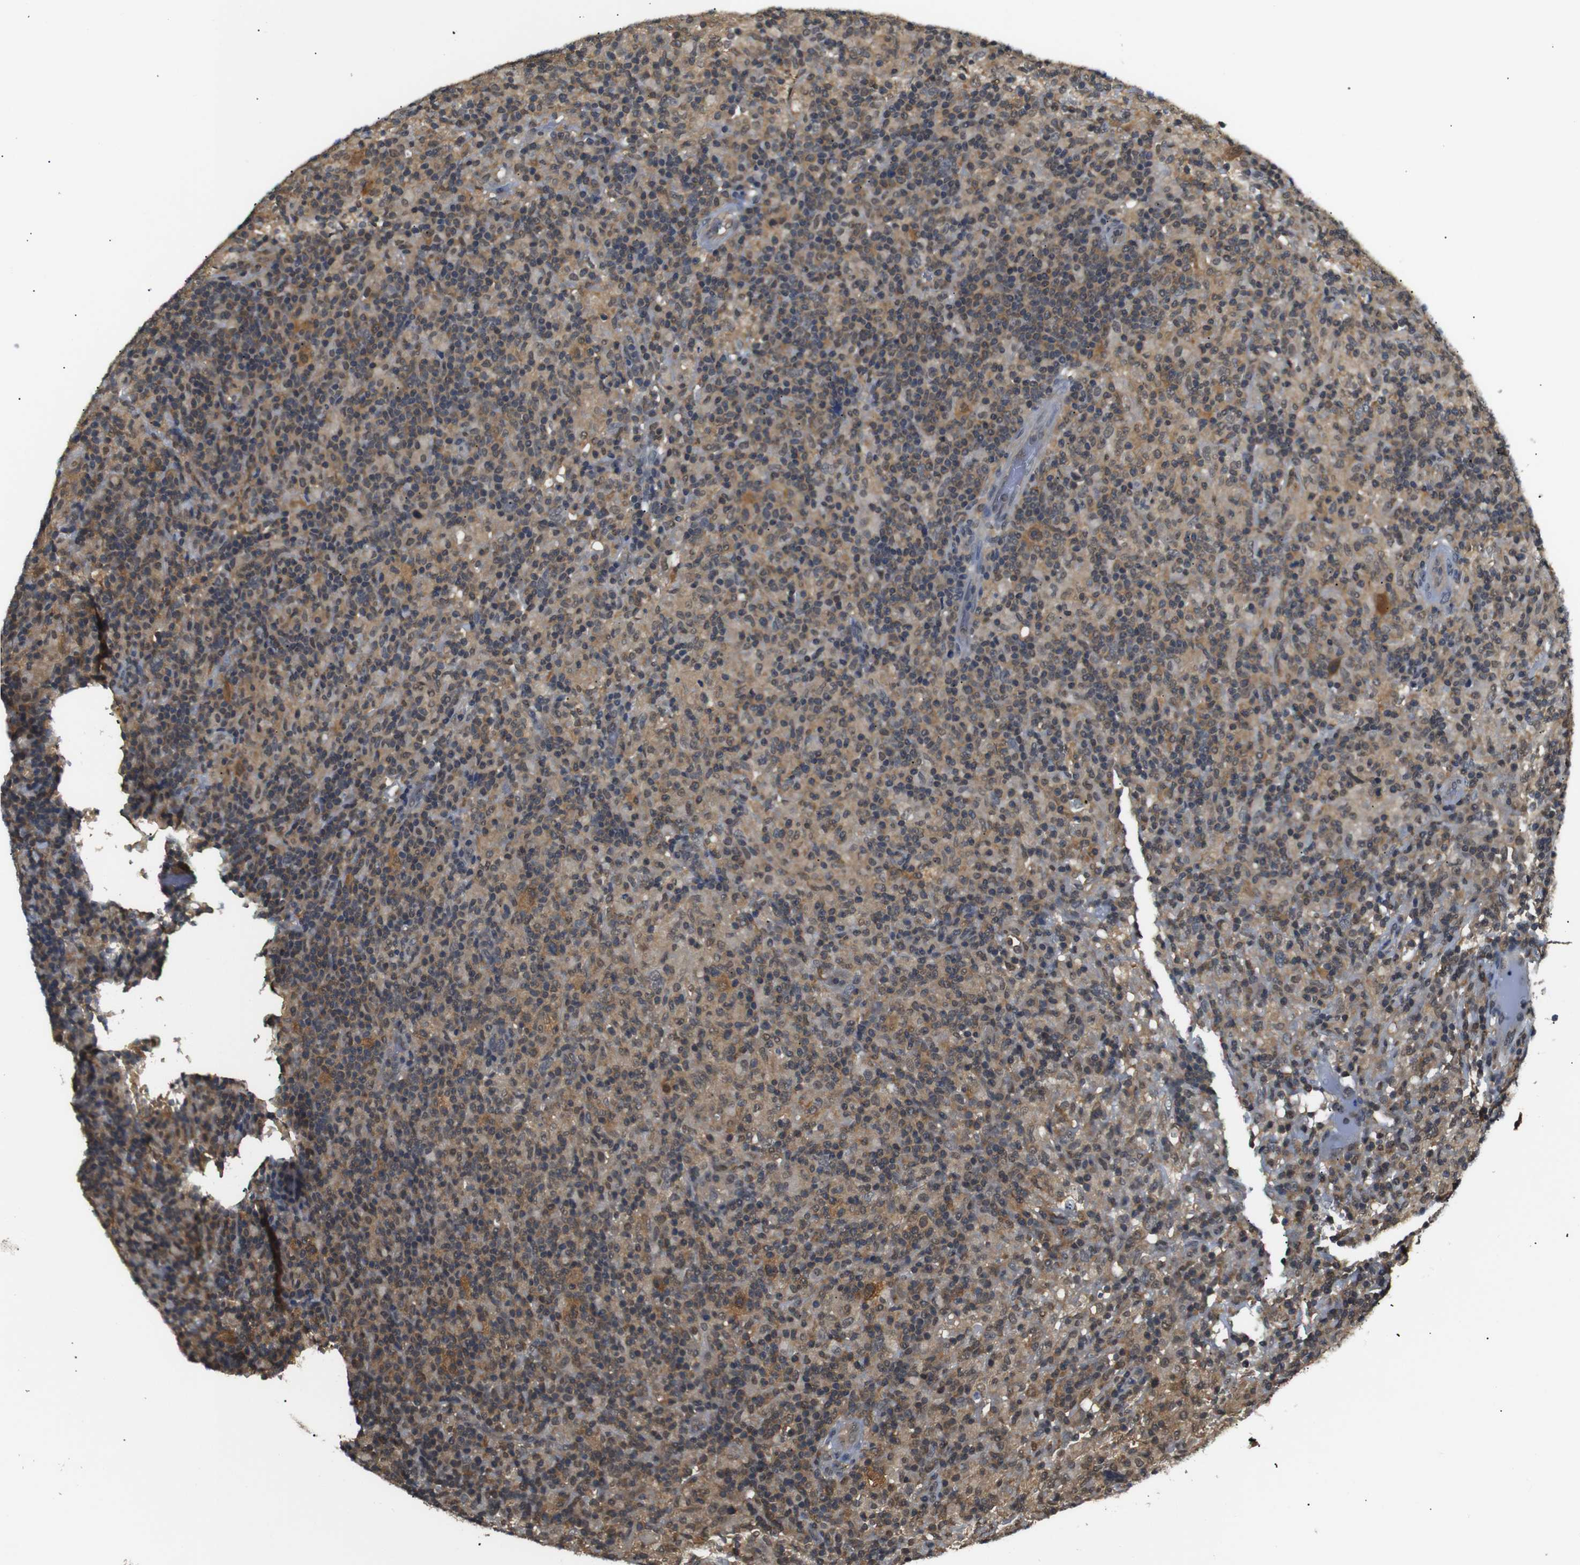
{"staining": {"intensity": "moderate", "quantity": "25%-75%", "location": "cytoplasmic/membranous"}, "tissue": "lymphoma", "cell_type": "Tumor cells", "image_type": "cancer", "snomed": [{"axis": "morphology", "description": "Hodgkin's disease, NOS"}, {"axis": "topography", "description": "Lymph node"}], "caption": "Protein staining displays moderate cytoplasmic/membranous expression in about 25%-75% of tumor cells in lymphoma.", "gene": "UBXN1", "patient": {"sex": "male", "age": 70}}